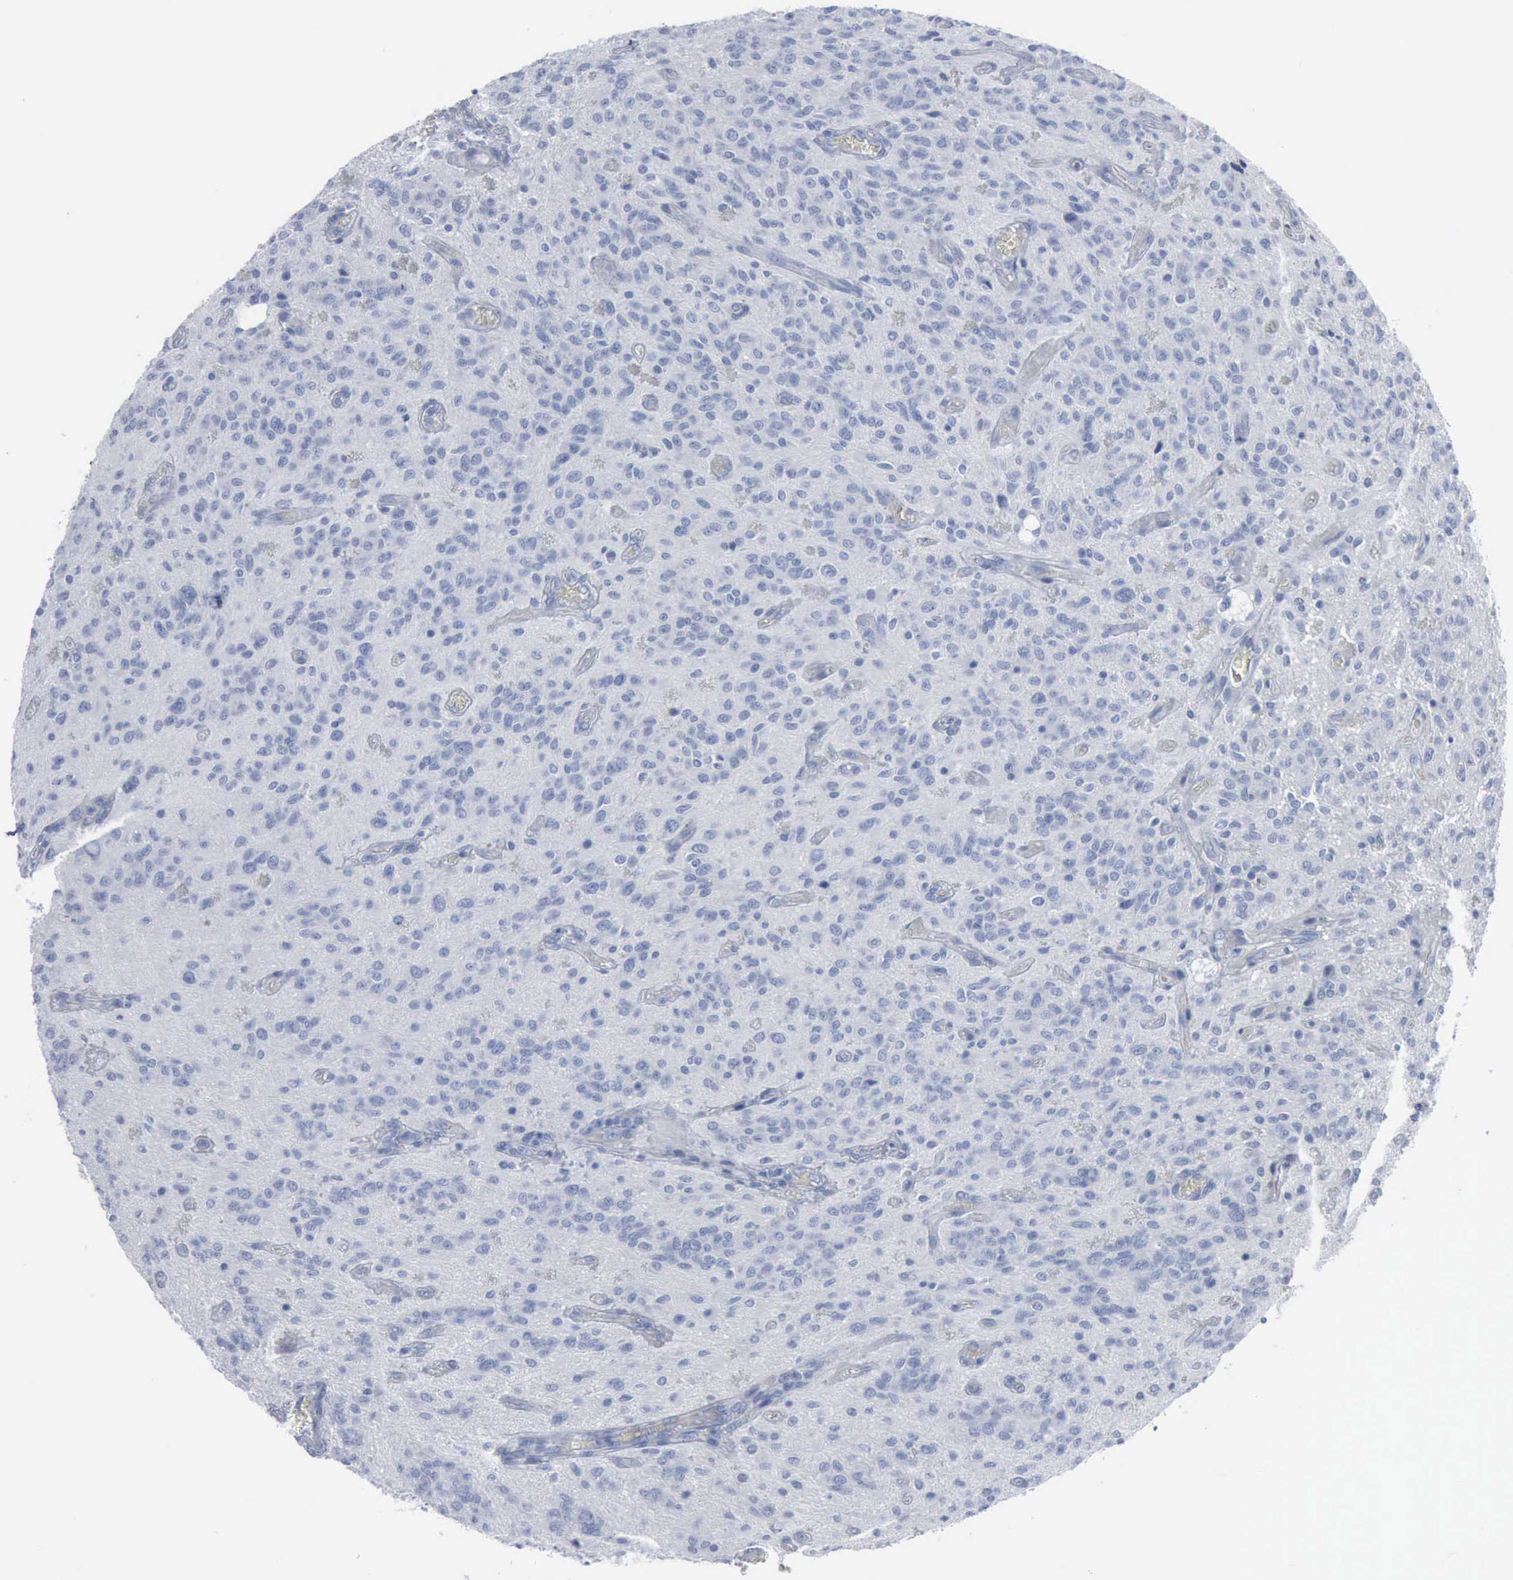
{"staining": {"intensity": "negative", "quantity": "none", "location": "none"}, "tissue": "glioma", "cell_type": "Tumor cells", "image_type": "cancer", "snomed": [{"axis": "morphology", "description": "Glioma, malignant, Low grade"}, {"axis": "topography", "description": "Brain"}], "caption": "Image shows no protein staining in tumor cells of malignant glioma (low-grade) tissue.", "gene": "DMD", "patient": {"sex": "female", "age": 15}}